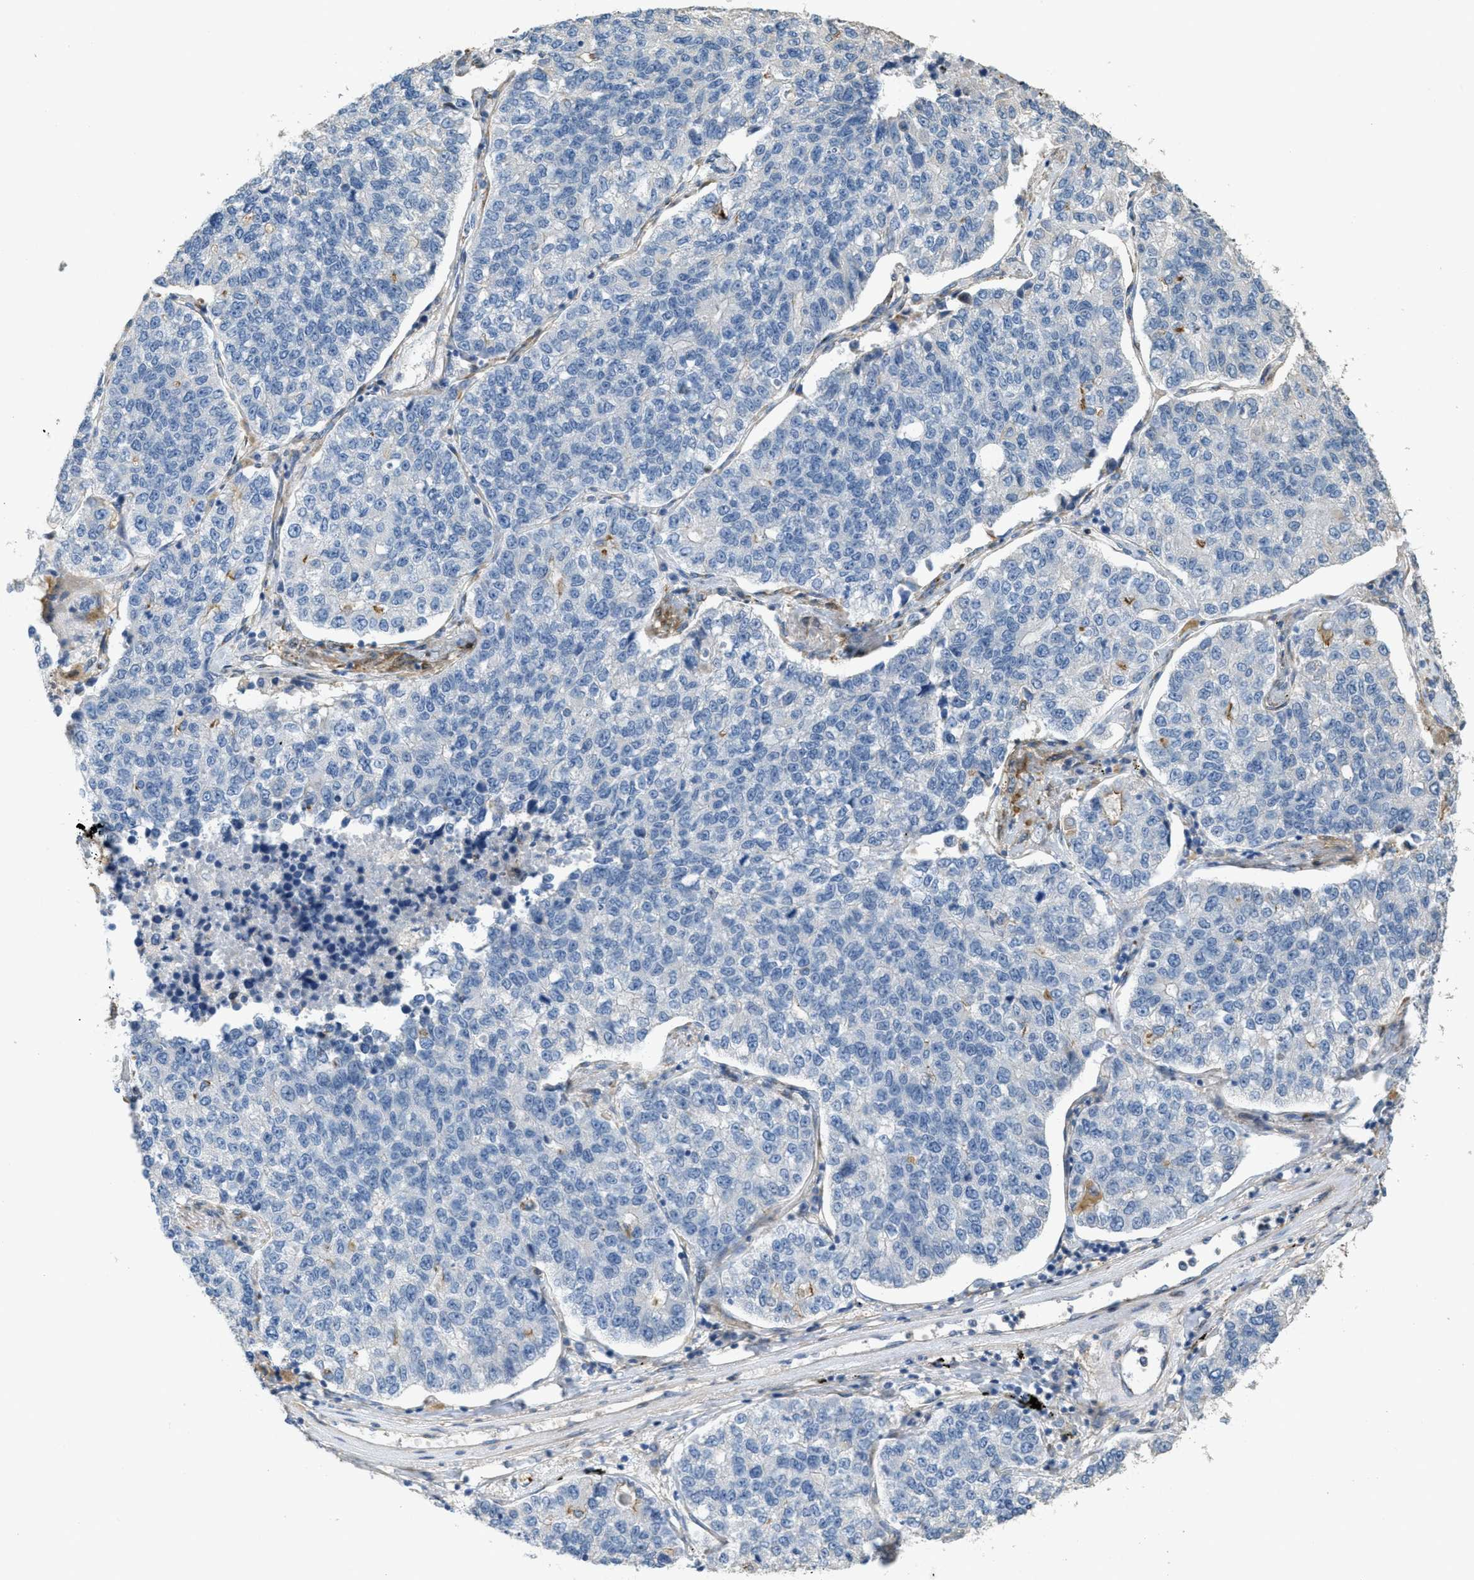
{"staining": {"intensity": "negative", "quantity": "none", "location": "none"}, "tissue": "lung cancer", "cell_type": "Tumor cells", "image_type": "cancer", "snomed": [{"axis": "morphology", "description": "Adenocarcinoma, NOS"}, {"axis": "topography", "description": "Lung"}], "caption": "Adenocarcinoma (lung) was stained to show a protein in brown. There is no significant staining in tumor cells.", "gene": "ADCY5", "patient": {"sex": "male", "age": 49}}